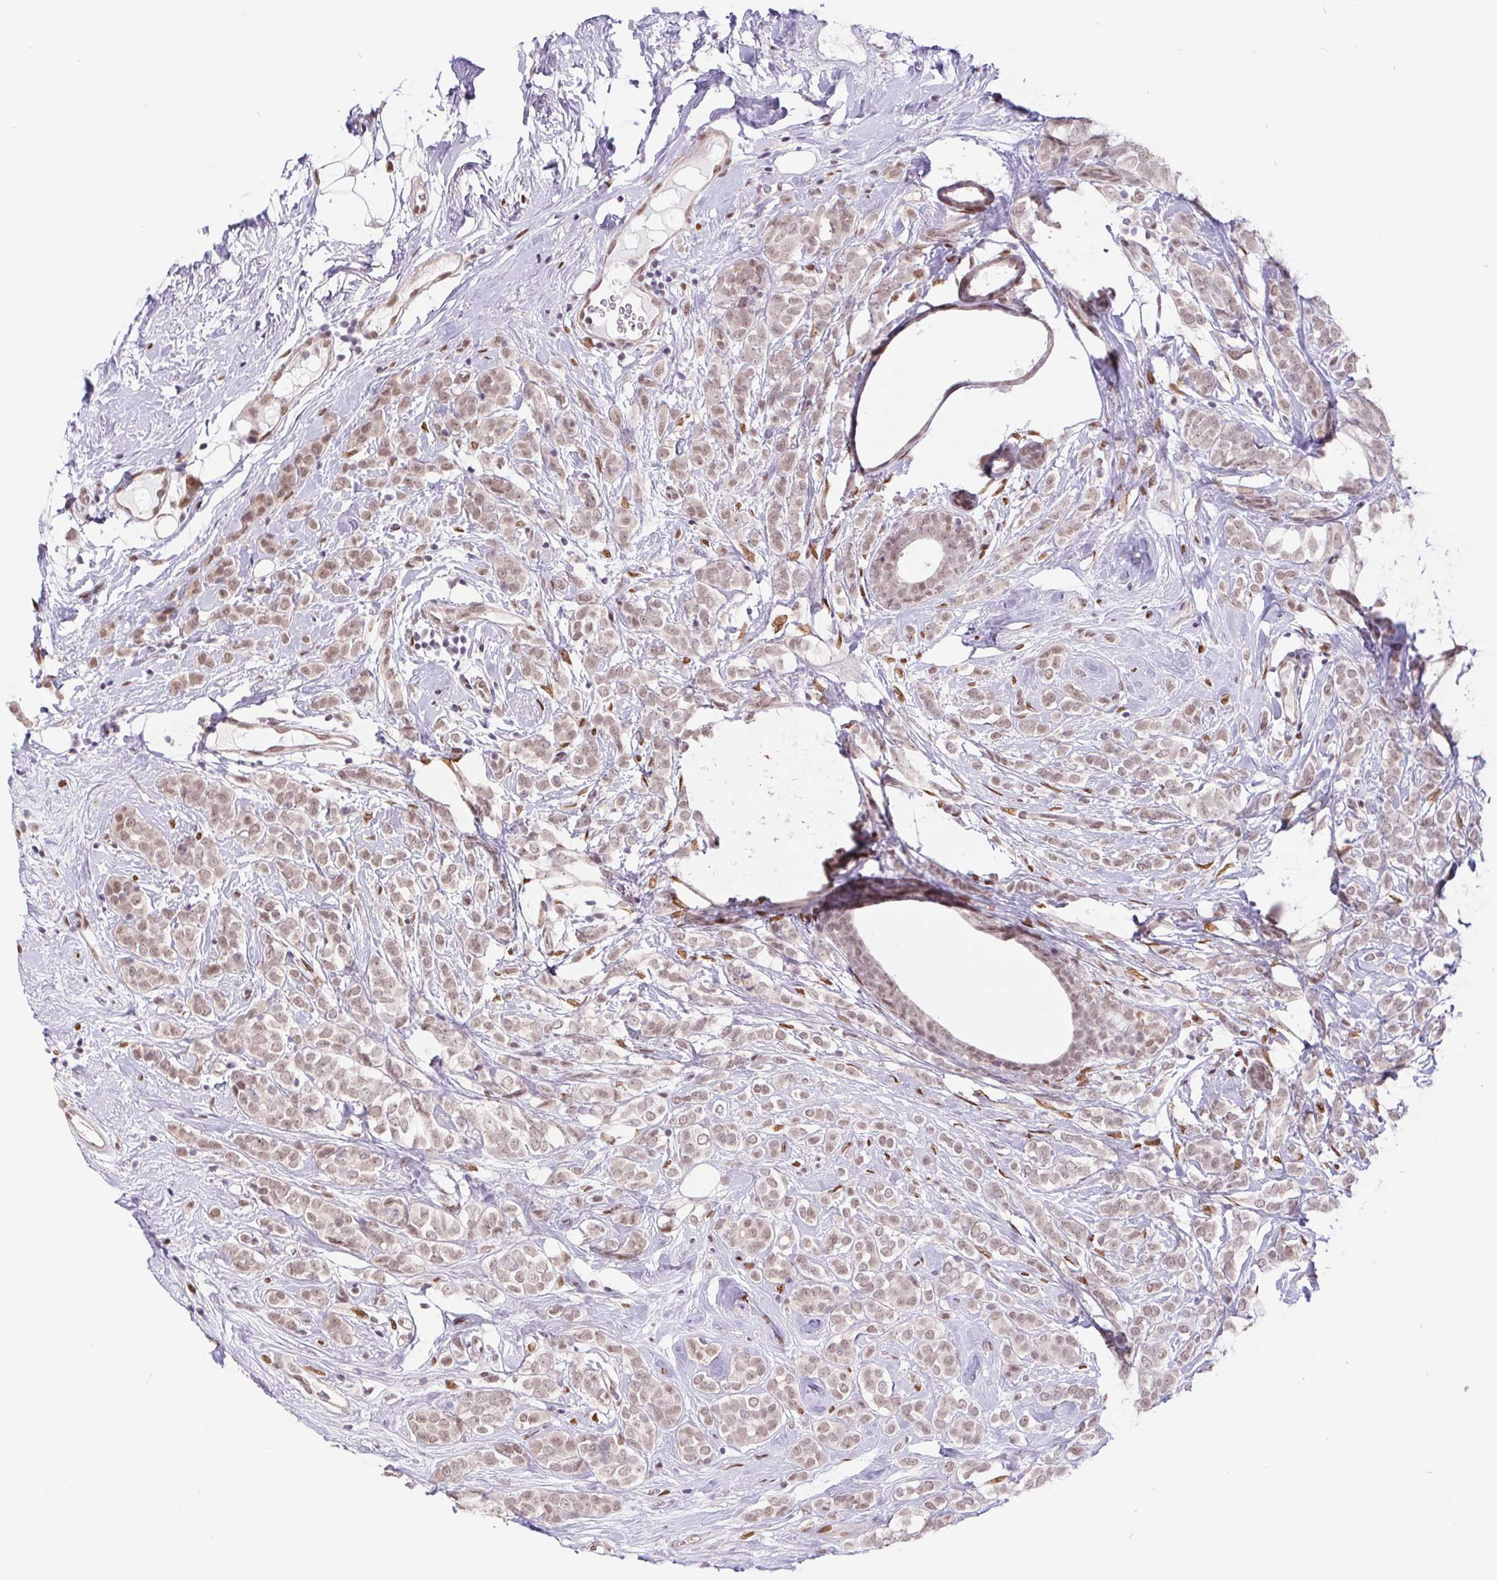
{"staining": {"intensity": "weak", "quantity": ">75%", "location": "nuclear"}, "tissue": "breast cancer", "cell_type": "Tumor cells", "image_type": "cancer", "snomed": [{"axis": "morphology", "description": "Lobular carcinoma"}, {"axis": "topography", "description": "Breast"}], "caption": "Immunohistochemistry of human breast lobular carcinoma demonstrates low levels of weak nuclear expression in approximately >75% of tumor cells. The staining was performed using DAB, with brown indicating positive protein expression. Nuclei are stained blue with hematoxylin.", "gene": "CAND1", "patient": {"sex": "female", "age": 49}}